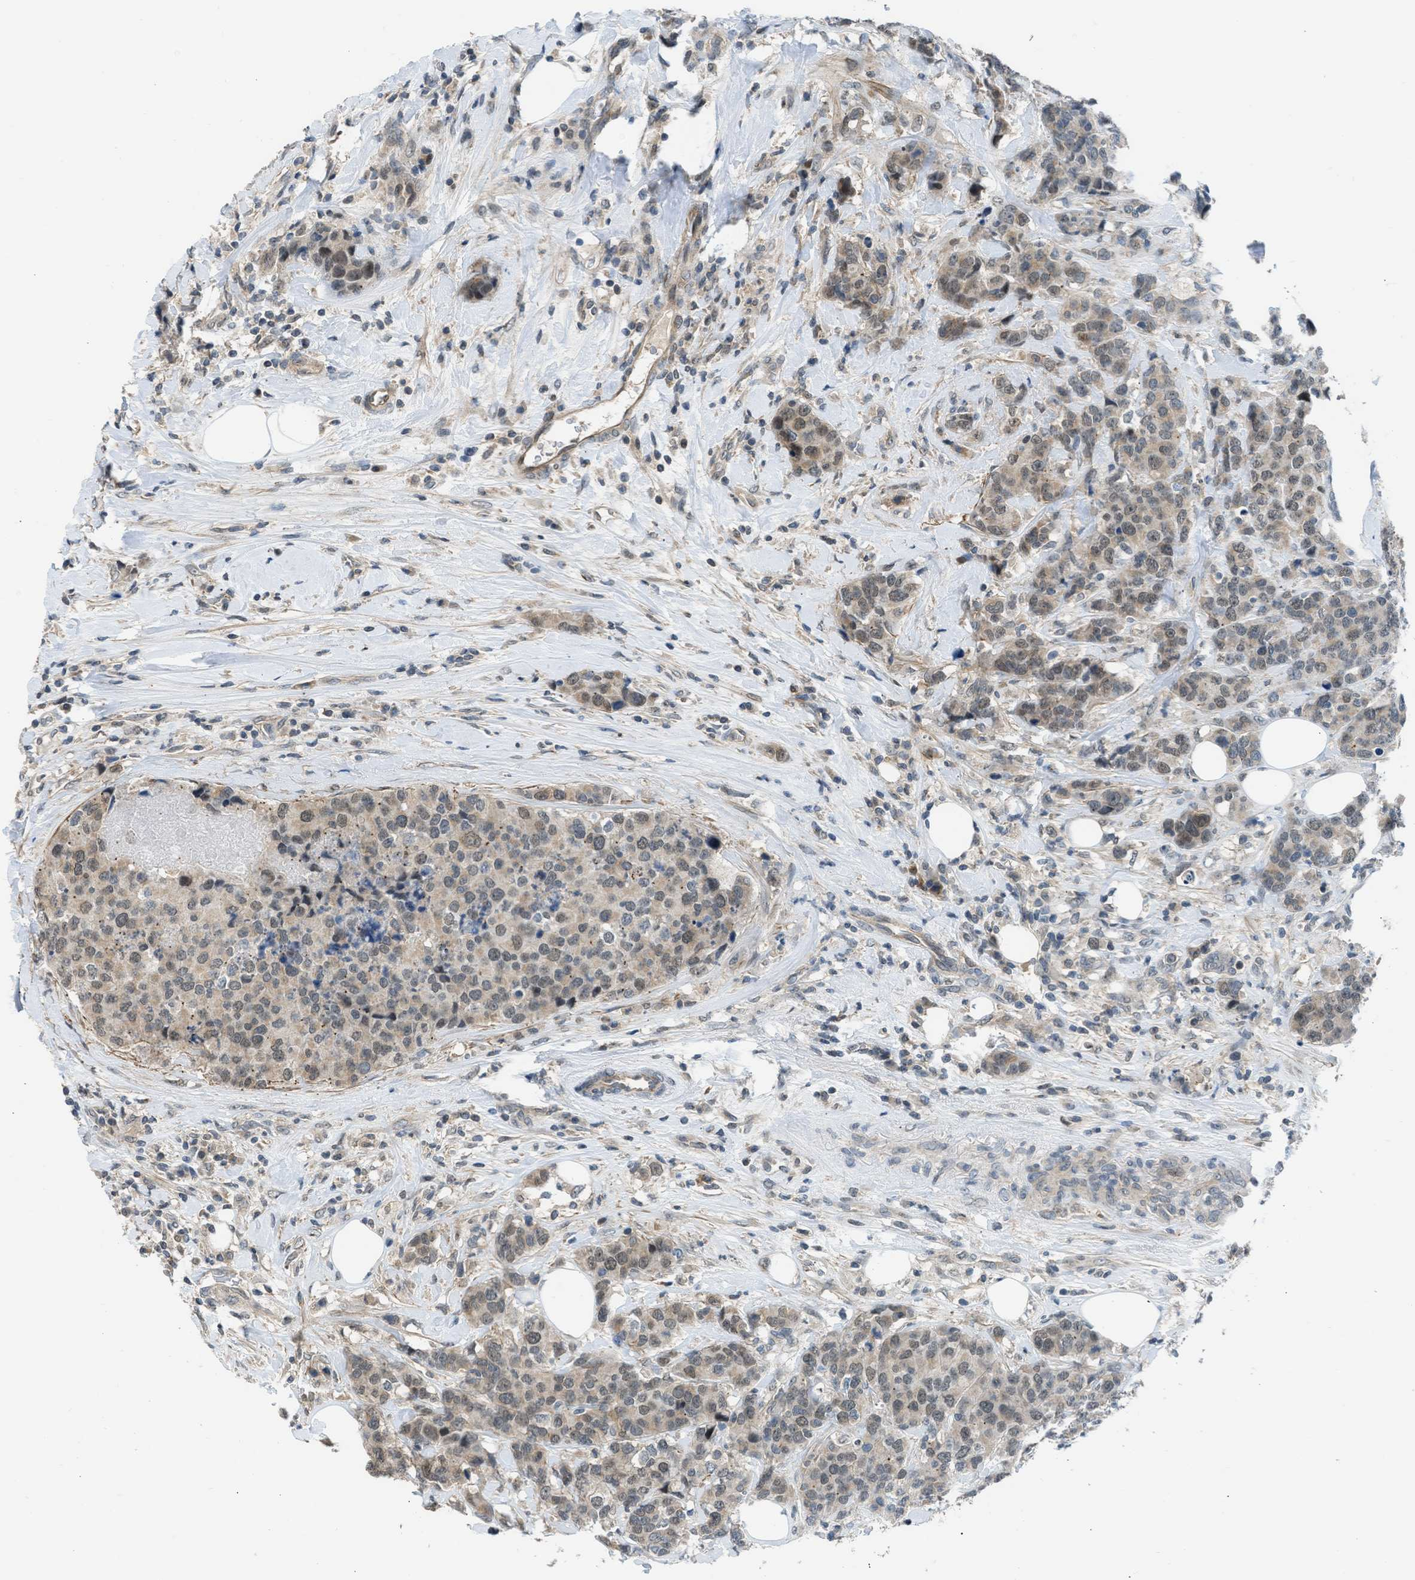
{"staining": {"intensity": "weak", "quantity": "25%-75%", "location": "cytoplasmic/membranous,nuclear"}, "tissue": "breast cancer", "cell_type": "Tumor cells", "image_type": "cancer", "snomed": [{"axis": "morphology", "description": "Lobular carcinoma"}, {"axis": "topography", "description": "Breast"}], "caption": "Approximately 25%-75% of tumor cells in lobular carcinoma (breast) show weak cytoplasmic/membranous and nuclear protein expression as visualized by brown immunohistochemical staining.", "gene": "TTBK2", "patient": {"sex": "female", "age": 59}}